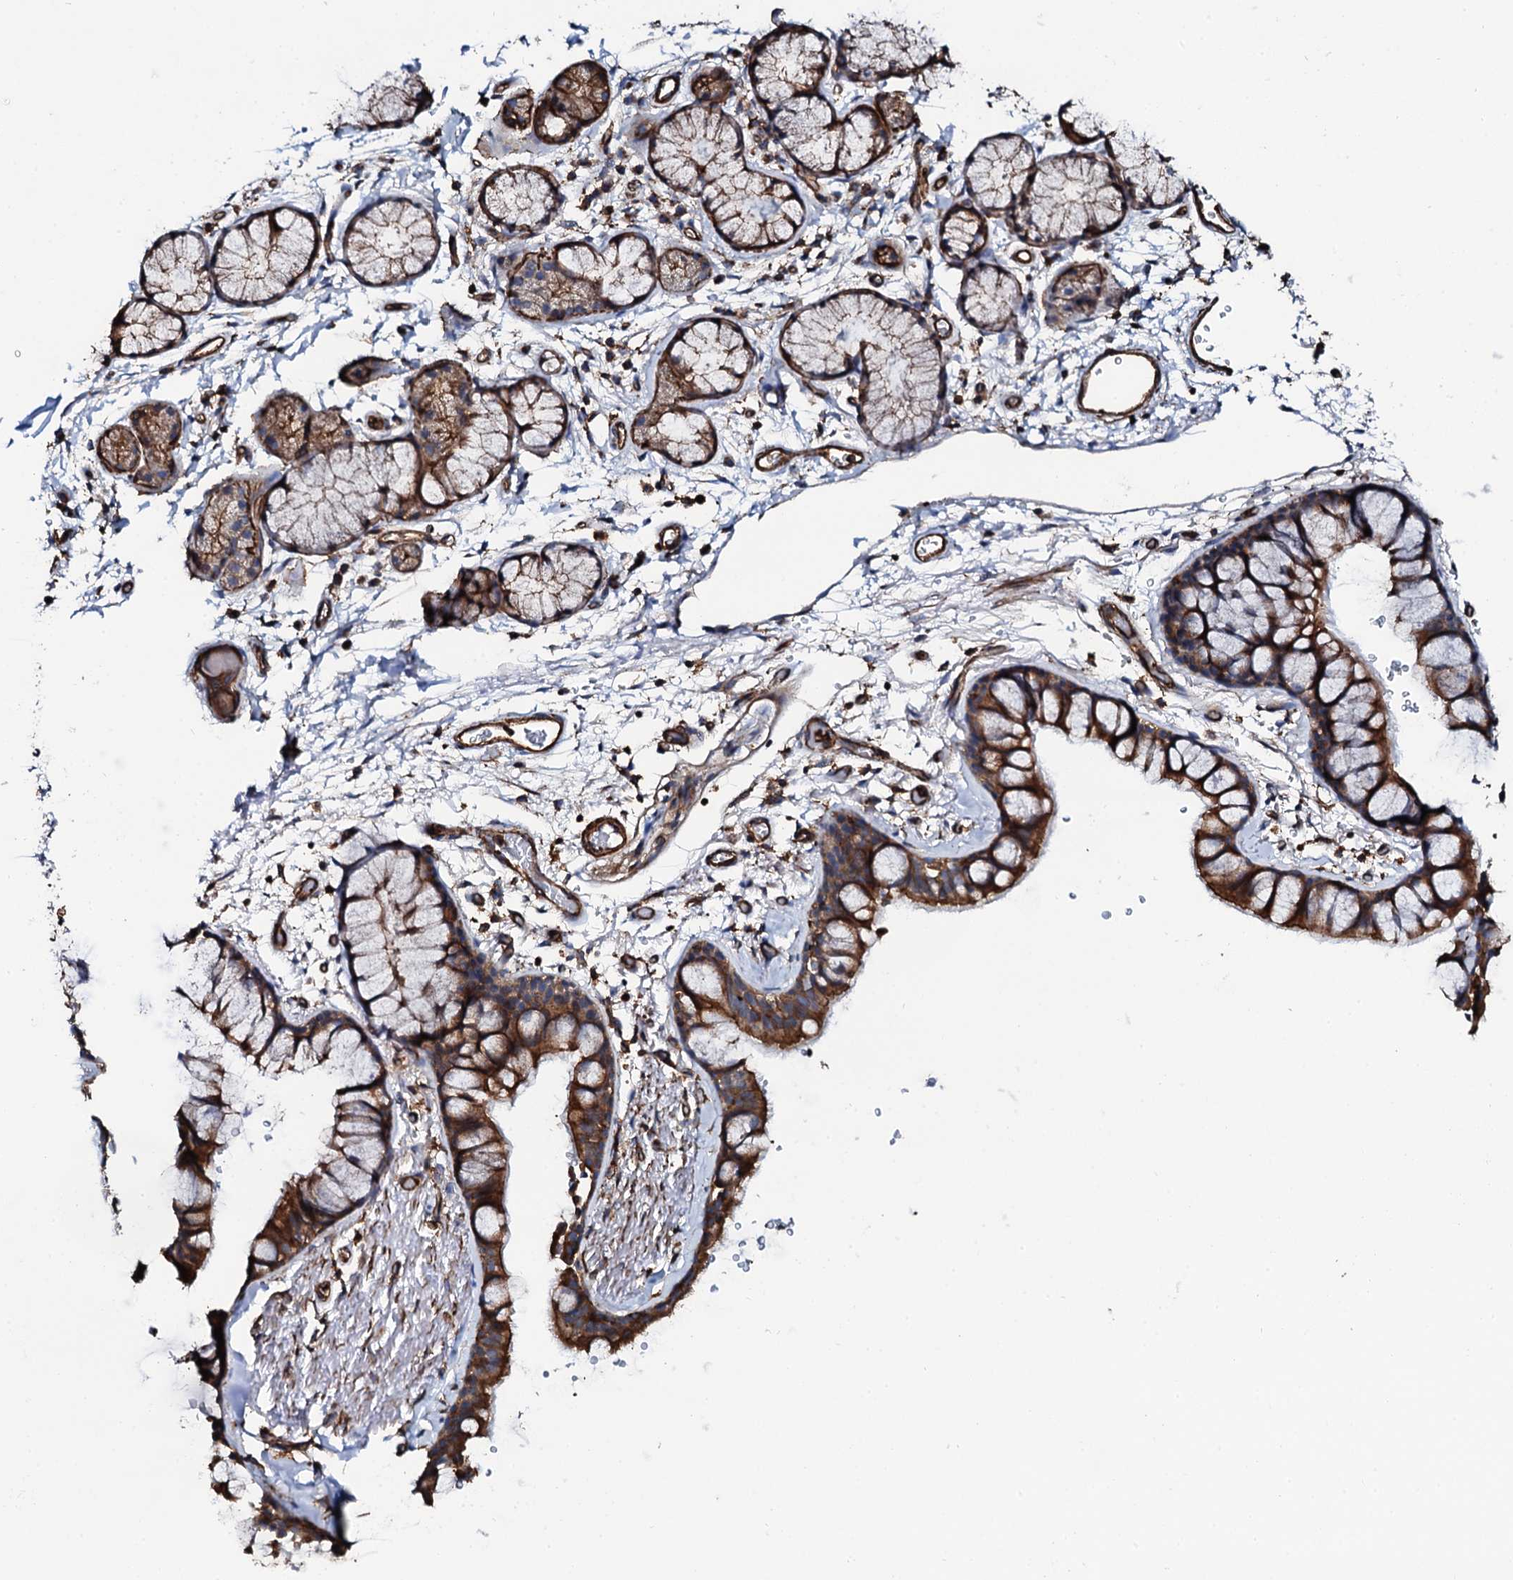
{"staining": {"intensity": "strong", "quantity": ">75%", "location": "cytoplasmic/membranous"}, "tissue": "bronchus", "cell_type": "Respiratory epithelial cells", "image_type": "normal", "snomed": [{"axis": "morphology", "description": "Normal tissue, NOS"}, {"axis": "topography", "description": "Bronchus"}], "caption": "An image showing strong cytoplasmic/membranous expression in approximately >75% of respiratory epithelial cells in benign bronchus, as visualized by brown immunohistochemical staining.", "gene": "INTS10", "patient": {"sex": "male", "age": 65}}